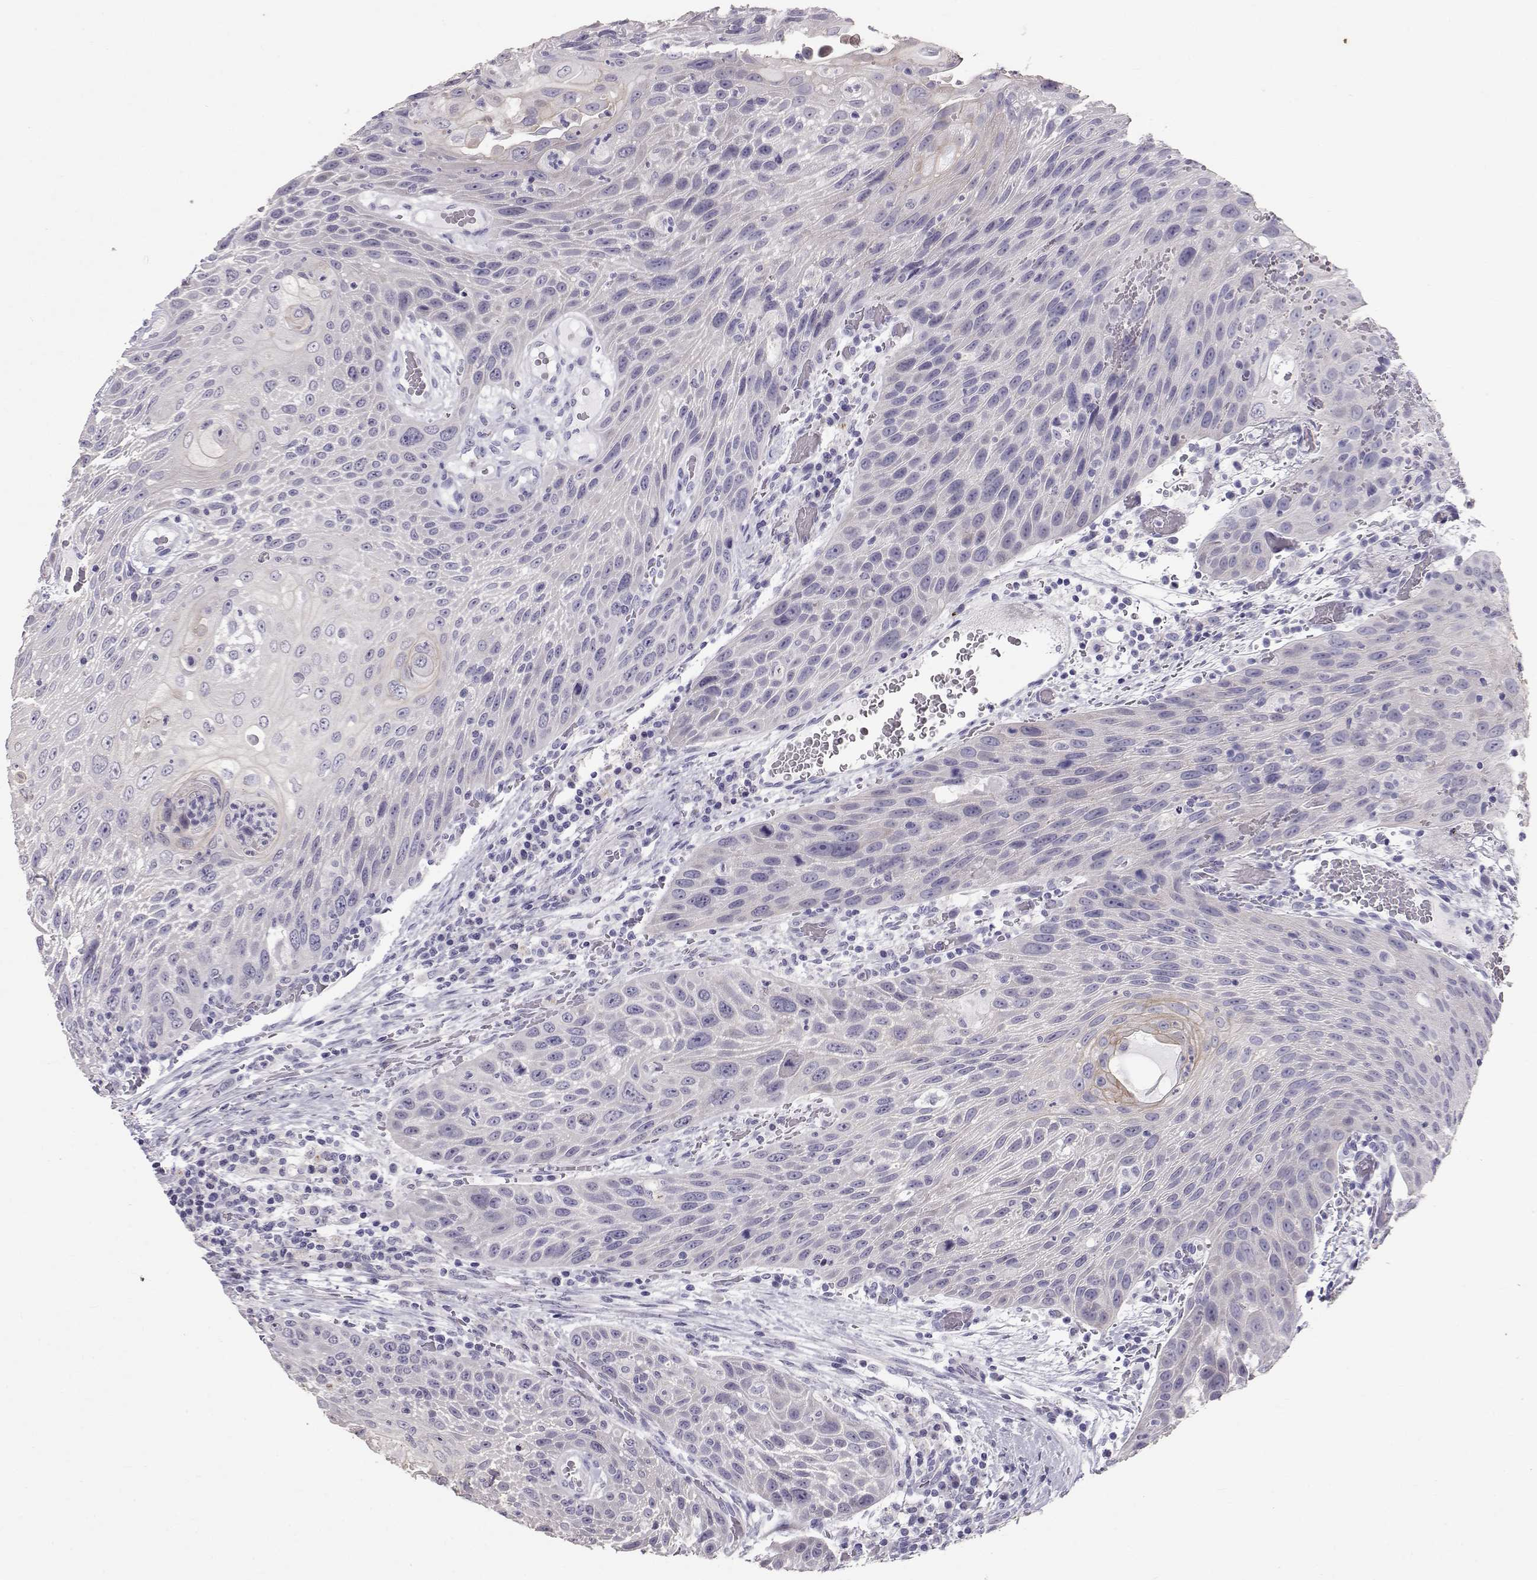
{"staining": {"intensity": "negative", "quantity": "none", "location": "none"}, "tissue": "head and neck cancer", "cell_type": "Tumor cells", "image_type": "cancer", "snomed": [{"axis": "morphology", "description": "Squamous cell carcinoma, NOS"}, {"axis": "topography", "description": "Head-Neck"}], "caption": "The micrograph displays no staining of tumor cells in head and neck squamous cell carcinoma. Nuclei are stained in blue.", "gene": "RD3", "patient": {"sex": "male", "age": 69}}